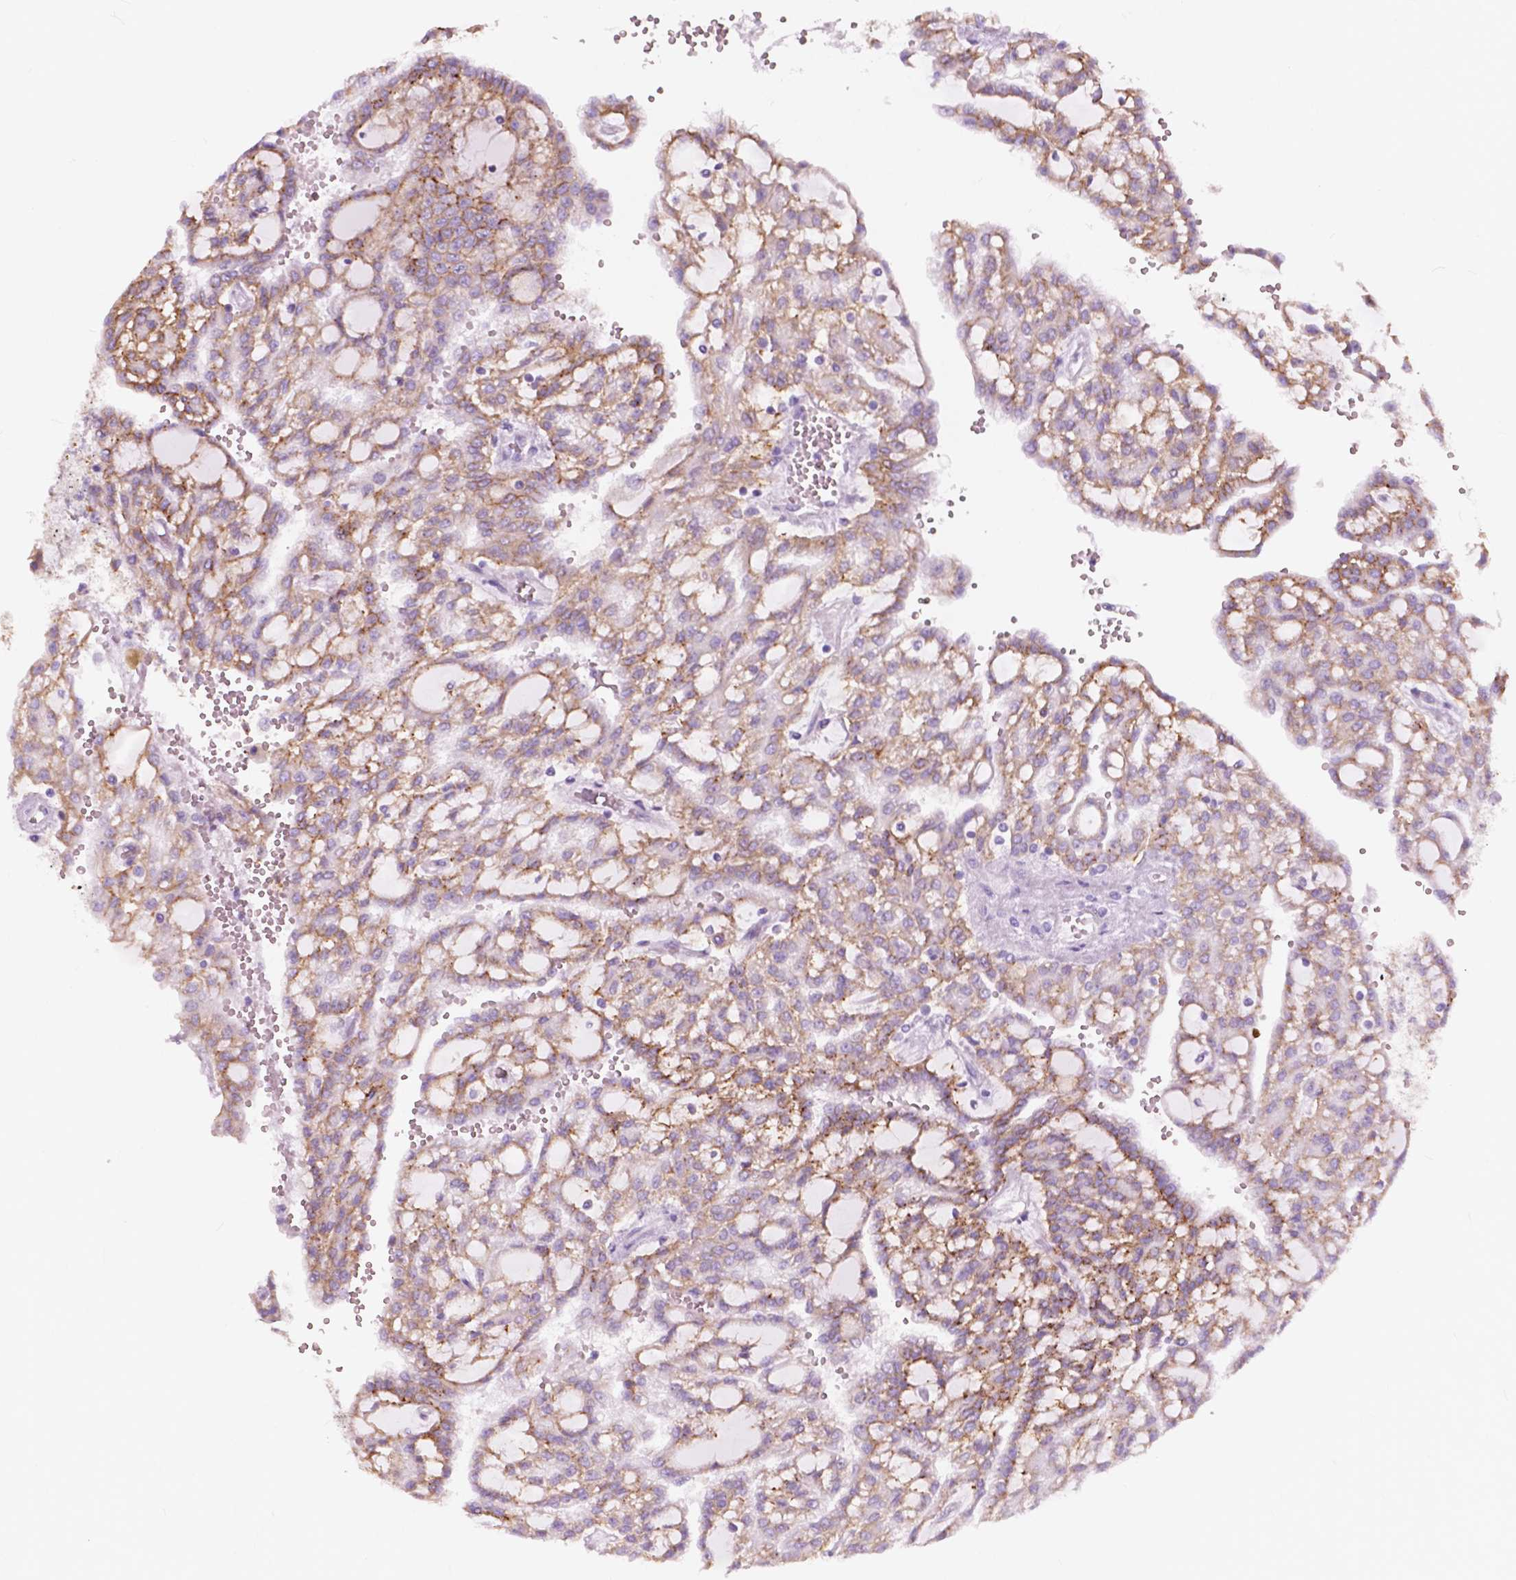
{"staining": {"intensity": "moderate", "quantity": "<25%", "location": "cytoplasmic/membranous"}, "tissue": "renal cancer", "cell_type": "Tumor cells", "image_type": "cancer", "snomed": [{"axis": "morphology", "description": "Adenocarcinoma, NOS"}, {"axis": "topography", "description": "Kidney"}], "caption": "Immunohistochemistry (IHC) staining of renal cancer, which demonstrates low levels of moderate cytoplasmic/membranous staining in approximately <25% of tumor cells indicating moderate cytoplasmic/membranous protein expression. The staining was performed using DAB (3,3'-diaminobenzidine) (brown) for protein detection and nuclei were counterstained in hematoxylin (blue).", "gene": "FXYD2", "patient": {"sex": "male", "age": 63}}